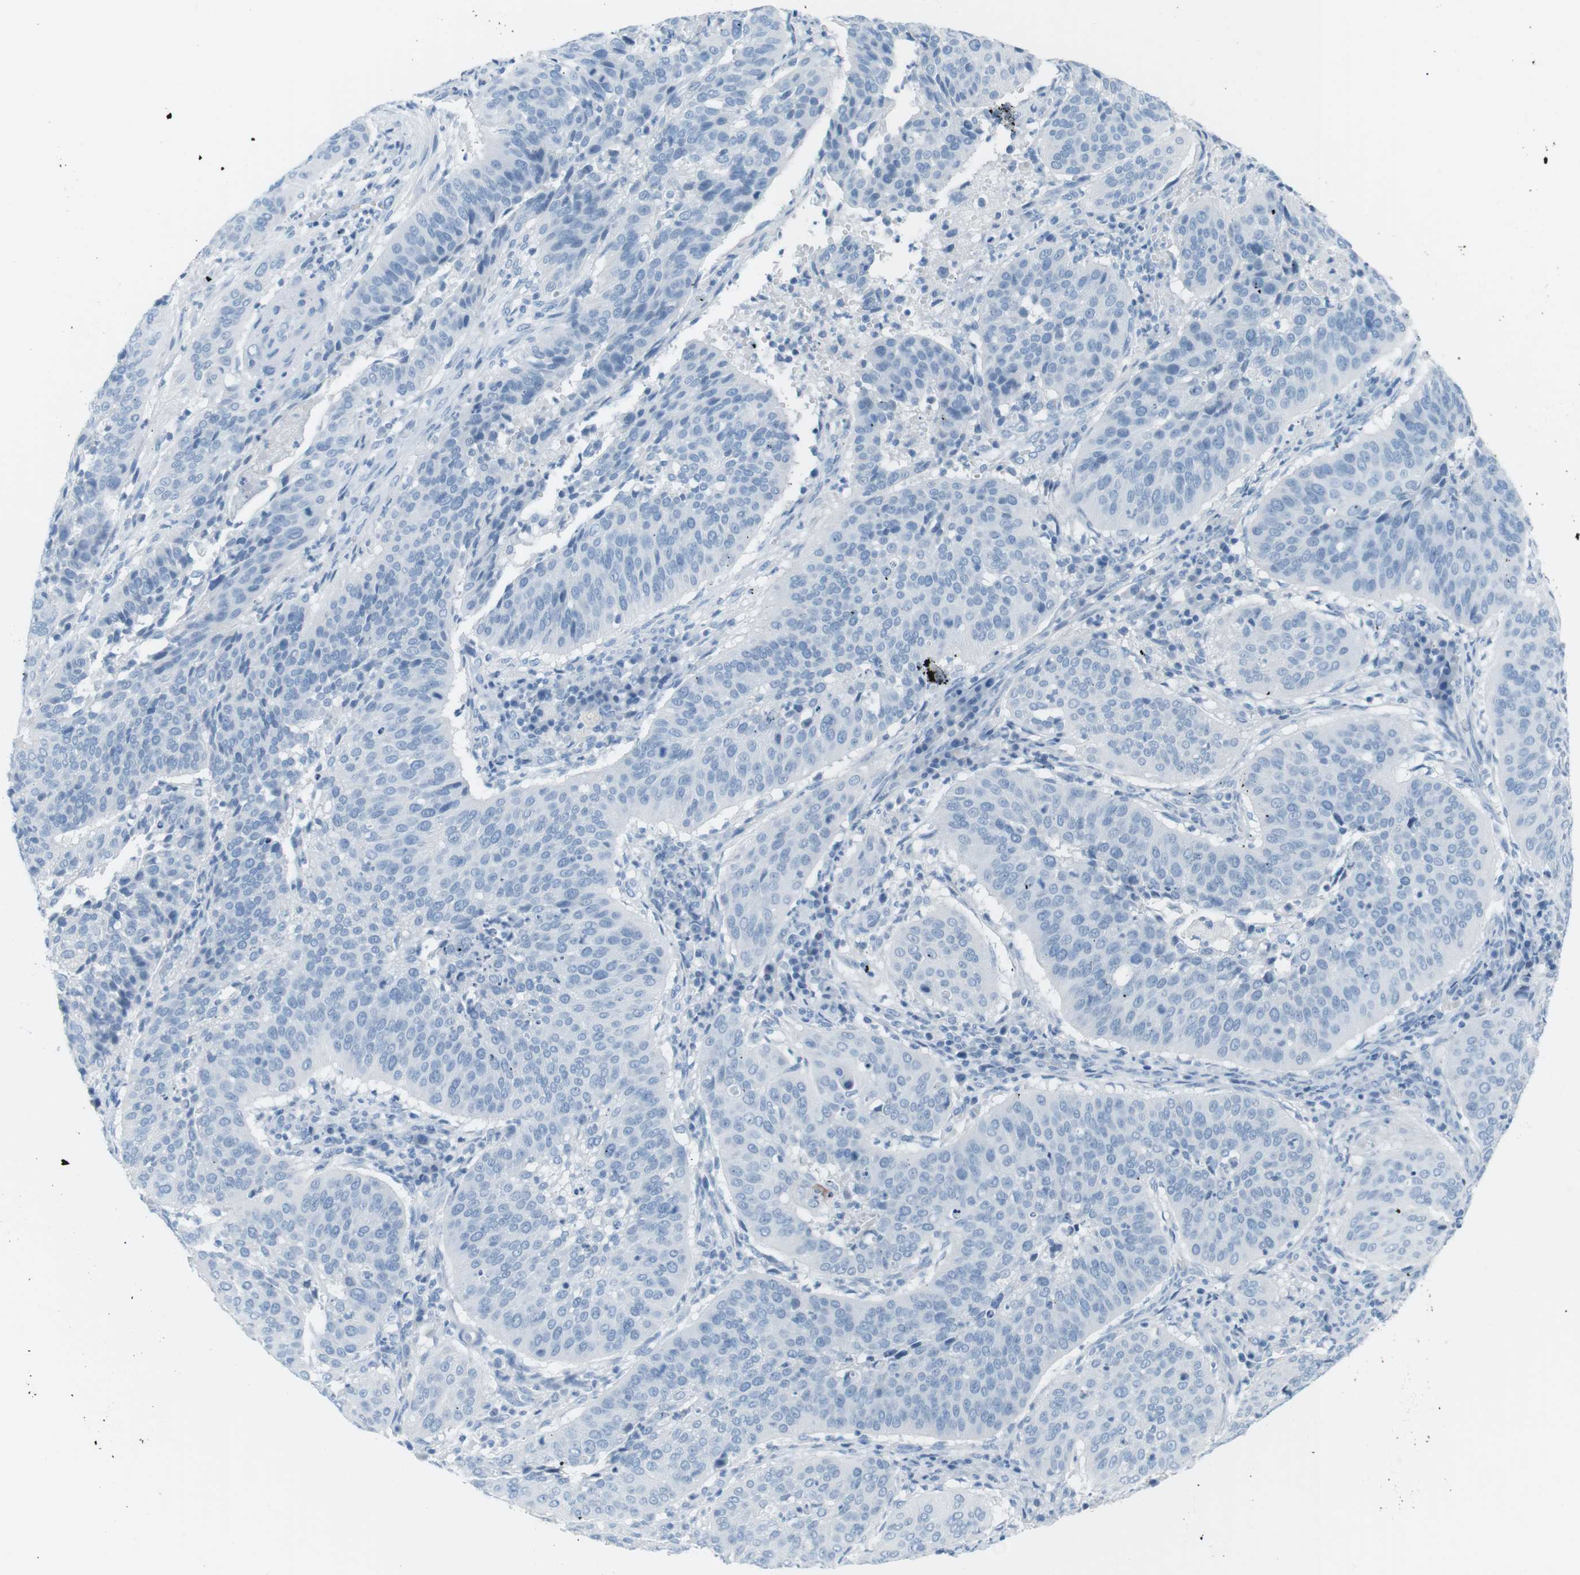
{"staining": {"intensity": "negative", "quantity": "none", "location": "none"}, "tissue": "cervical cancer", "cell_type": "Tumor cells", "image_type": "cancer", "snomed": [{"axis": "morphology", "description": "Normal tissue, NOS"}, {"axis": "morphology", "description": "Squamous cell carcinoma, NOS"}, {"axis": "topography", "description": "Cervix"}], "caption": "High power microscopy image of an immunohistochemistry photomicrograph of cervical cancer, revealing no significant staining in tumor cells.", "gene": "AZGP1", "patient": {"sex": "female", "age": 39}}